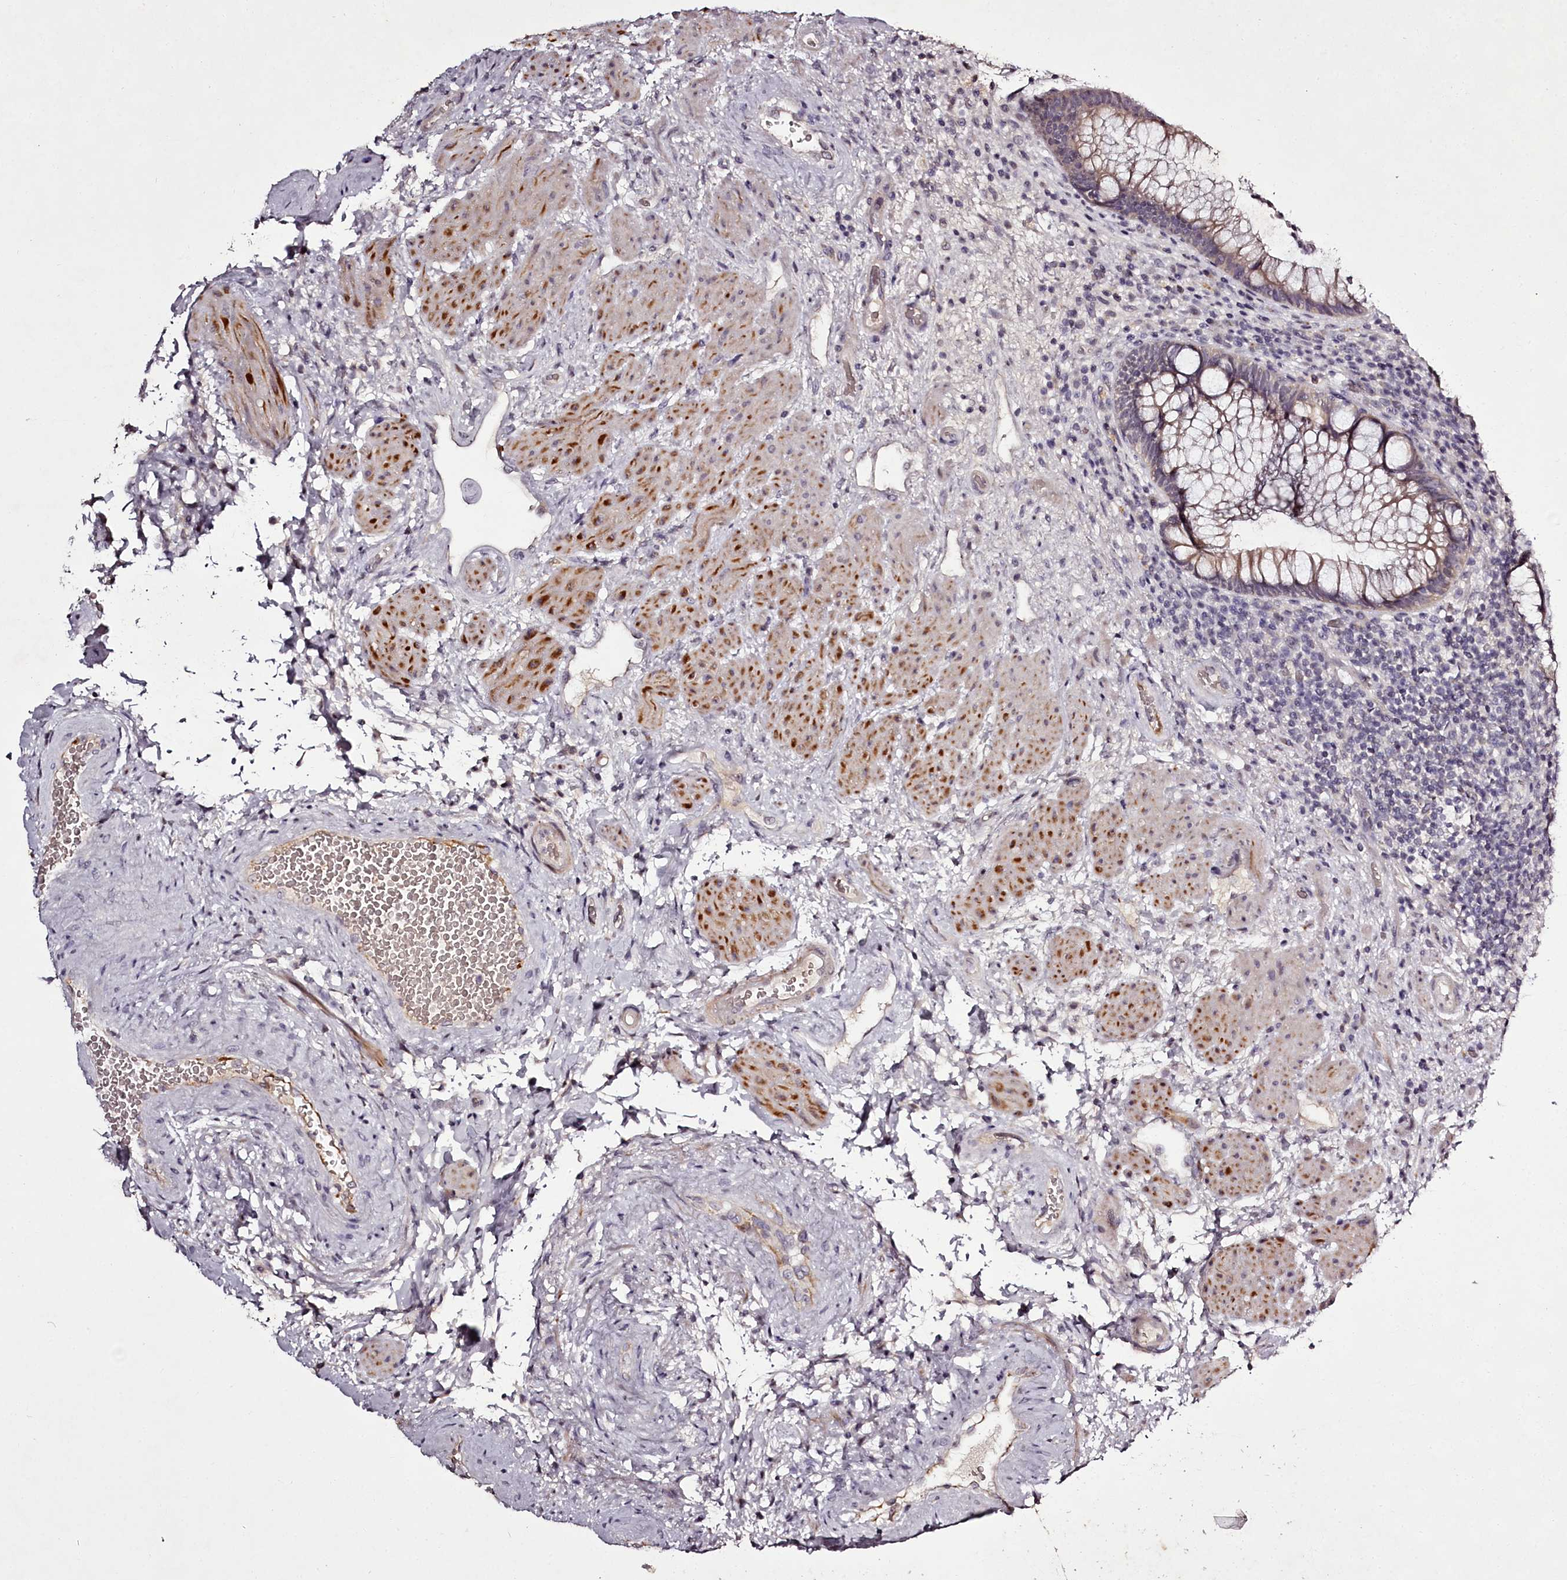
{"staining": {"intensity": "moderate", "quantity": "25%-75%", "location": "cytoplasmic/membranous"}, "tissue": "rectum", "cell_type": "Glandular cells", "image_type": "normal", "snomed": [{"axis": "morphology", "description": "Normal tissue, NOS"}, {"axis": "topography", "description": "Rectum"}], "caption": "Rectum stained for a protein (brown) reveals moderate cytoplasmic/membranous positive staining in approximately 25%-75% of glandular cells.", "gene": "RBMXL2", "patient": {"sex": "male", "age": 51}}